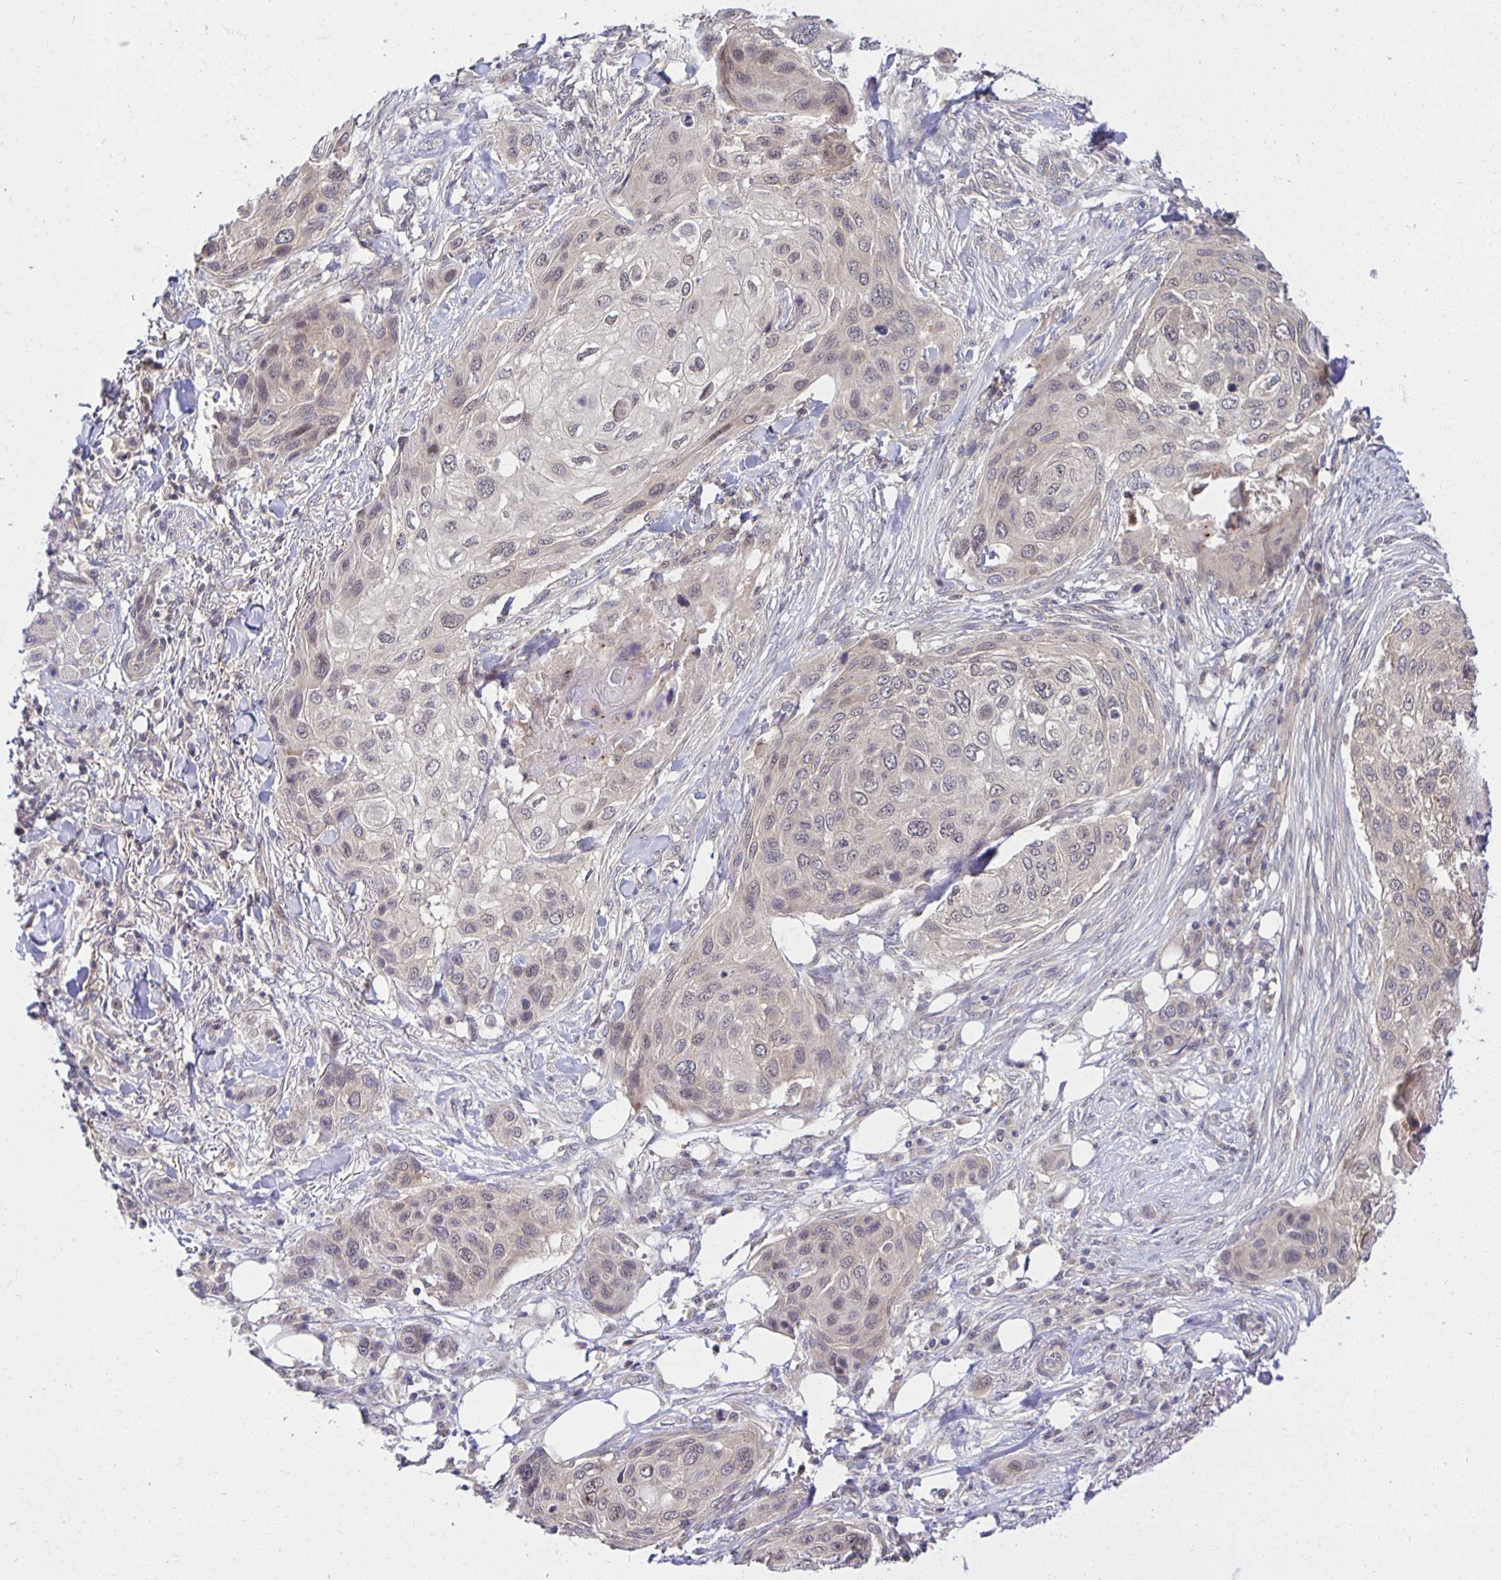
{"staining": {"intensity": "weak", "quantity": "<25%", "location": "cytoplasmic/membranous"}, "tissue": "skin cancer", "cell_type": "Tumor cells", "image_type": "cancer", "snomed": [{"axis": "morphology", "description": "Squamous cell carcinoma, NOS"}, {"axis": "topography", "description": "Skin"}], "caption": "Skin cancer (squamous cell carcinoma) was stained to show a protein in brown. There is no significant expression in tumor cells. (Stains: DAB (3,3'-diaminobenzidine) immunohistochemistry (IHC) with hematoxylin counter stain, Microscopy: brightfield microscopy at high magnification).", "gene": "MIEN1", "patient": {"sex": "female", "age": 87}}